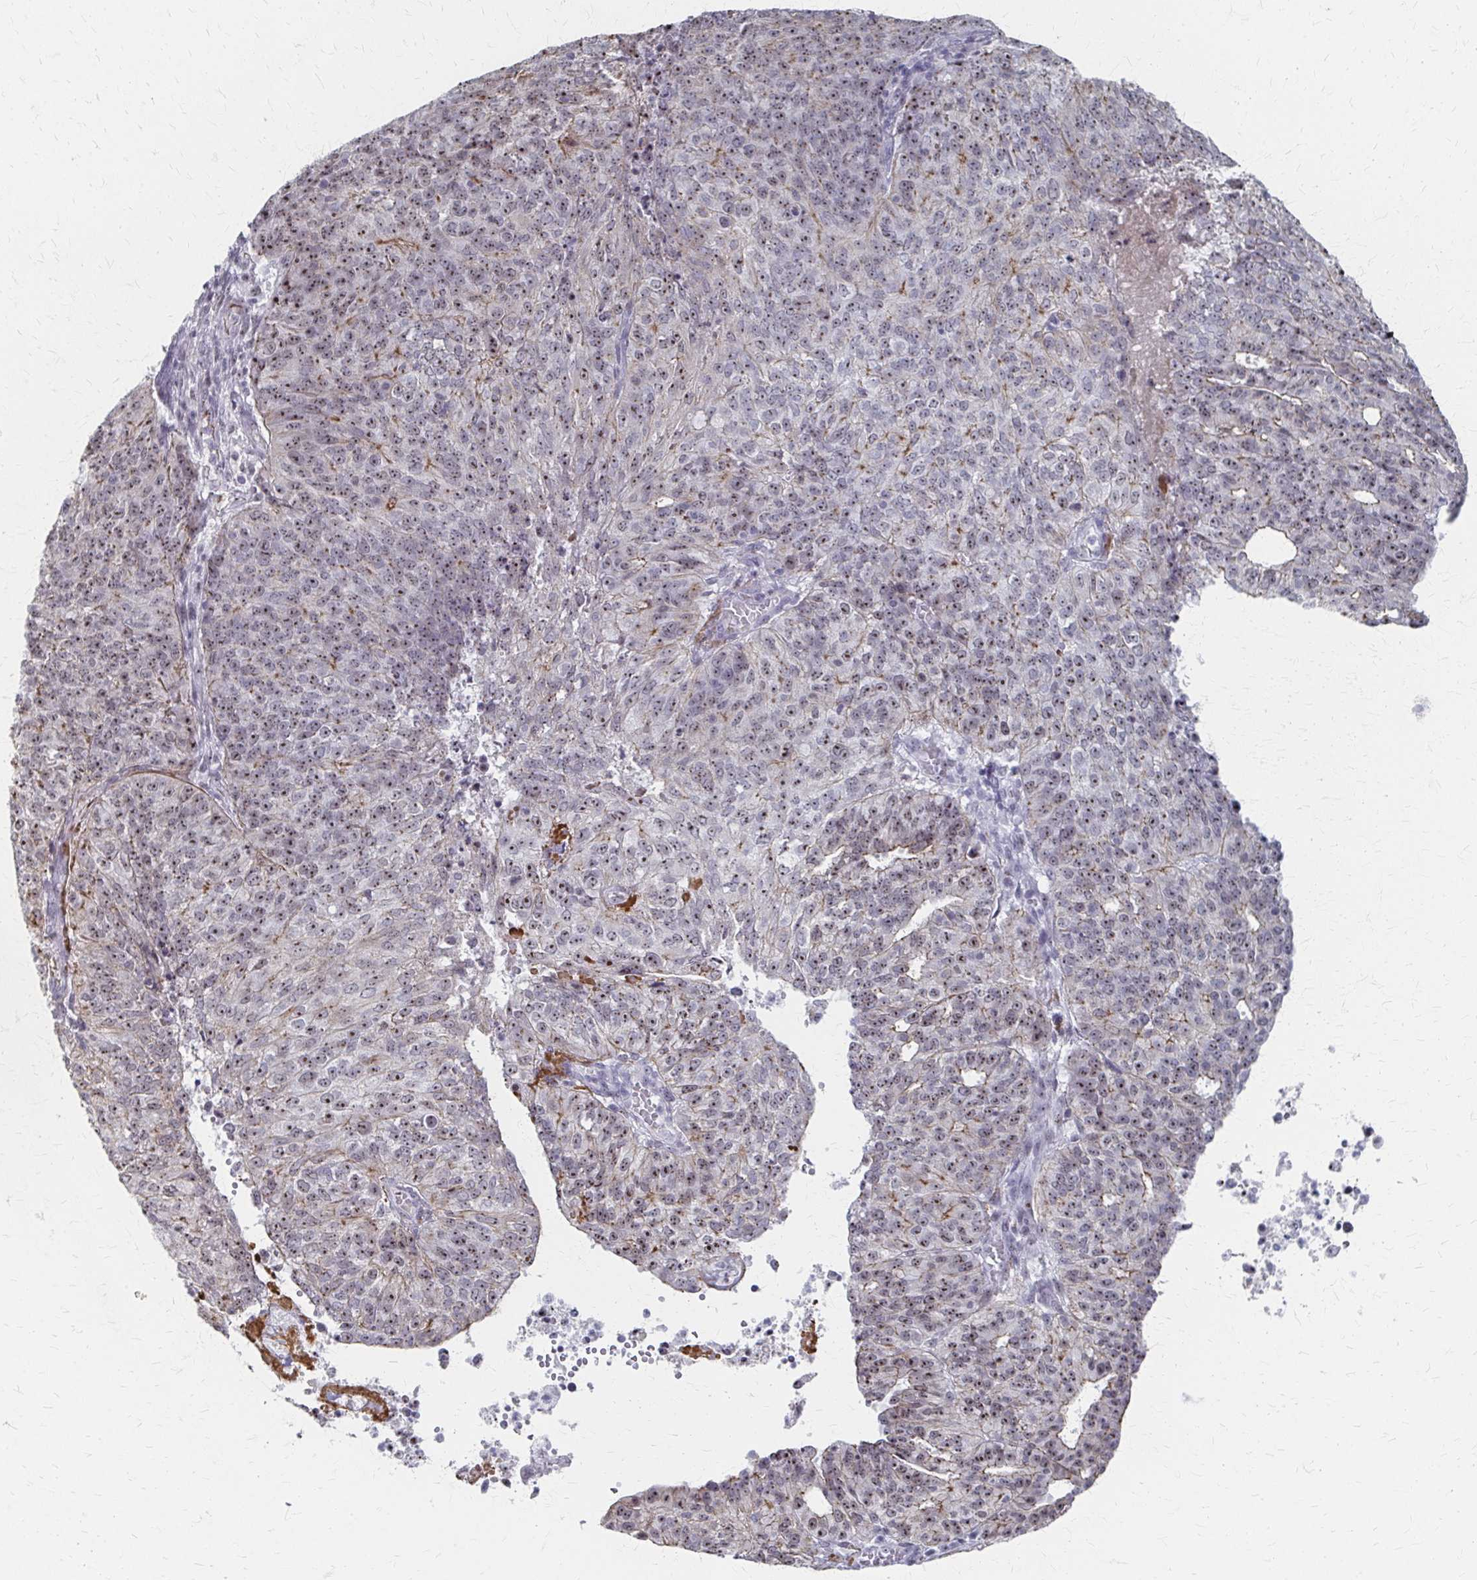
{"staining": {"intensity": "weak", "quantity": "25%-75%", "location": "cytoplasmic/membranous,nuclear"}, "tissue": "endometrial cancer", "cell_type": "Tumor cells", "image_type": "cancer", "snomed": [{"axis": "morphology", "description": "Adenocarcinoma, NOS"}, {"axis": "topography", "description": "Endometrium"}], "caption": "A low amount of weak cytoplasmic/membranous and nuclear expression is present in about 25%-75% of tumor cells in endometrial adenocarcinoma tissue. (DAB (3,3'-diaminobenzidine) = brown stain, brightfield microscopy at high magnification).", "gene": "PES1", "patient": {"sex": "female", "age": 82}}